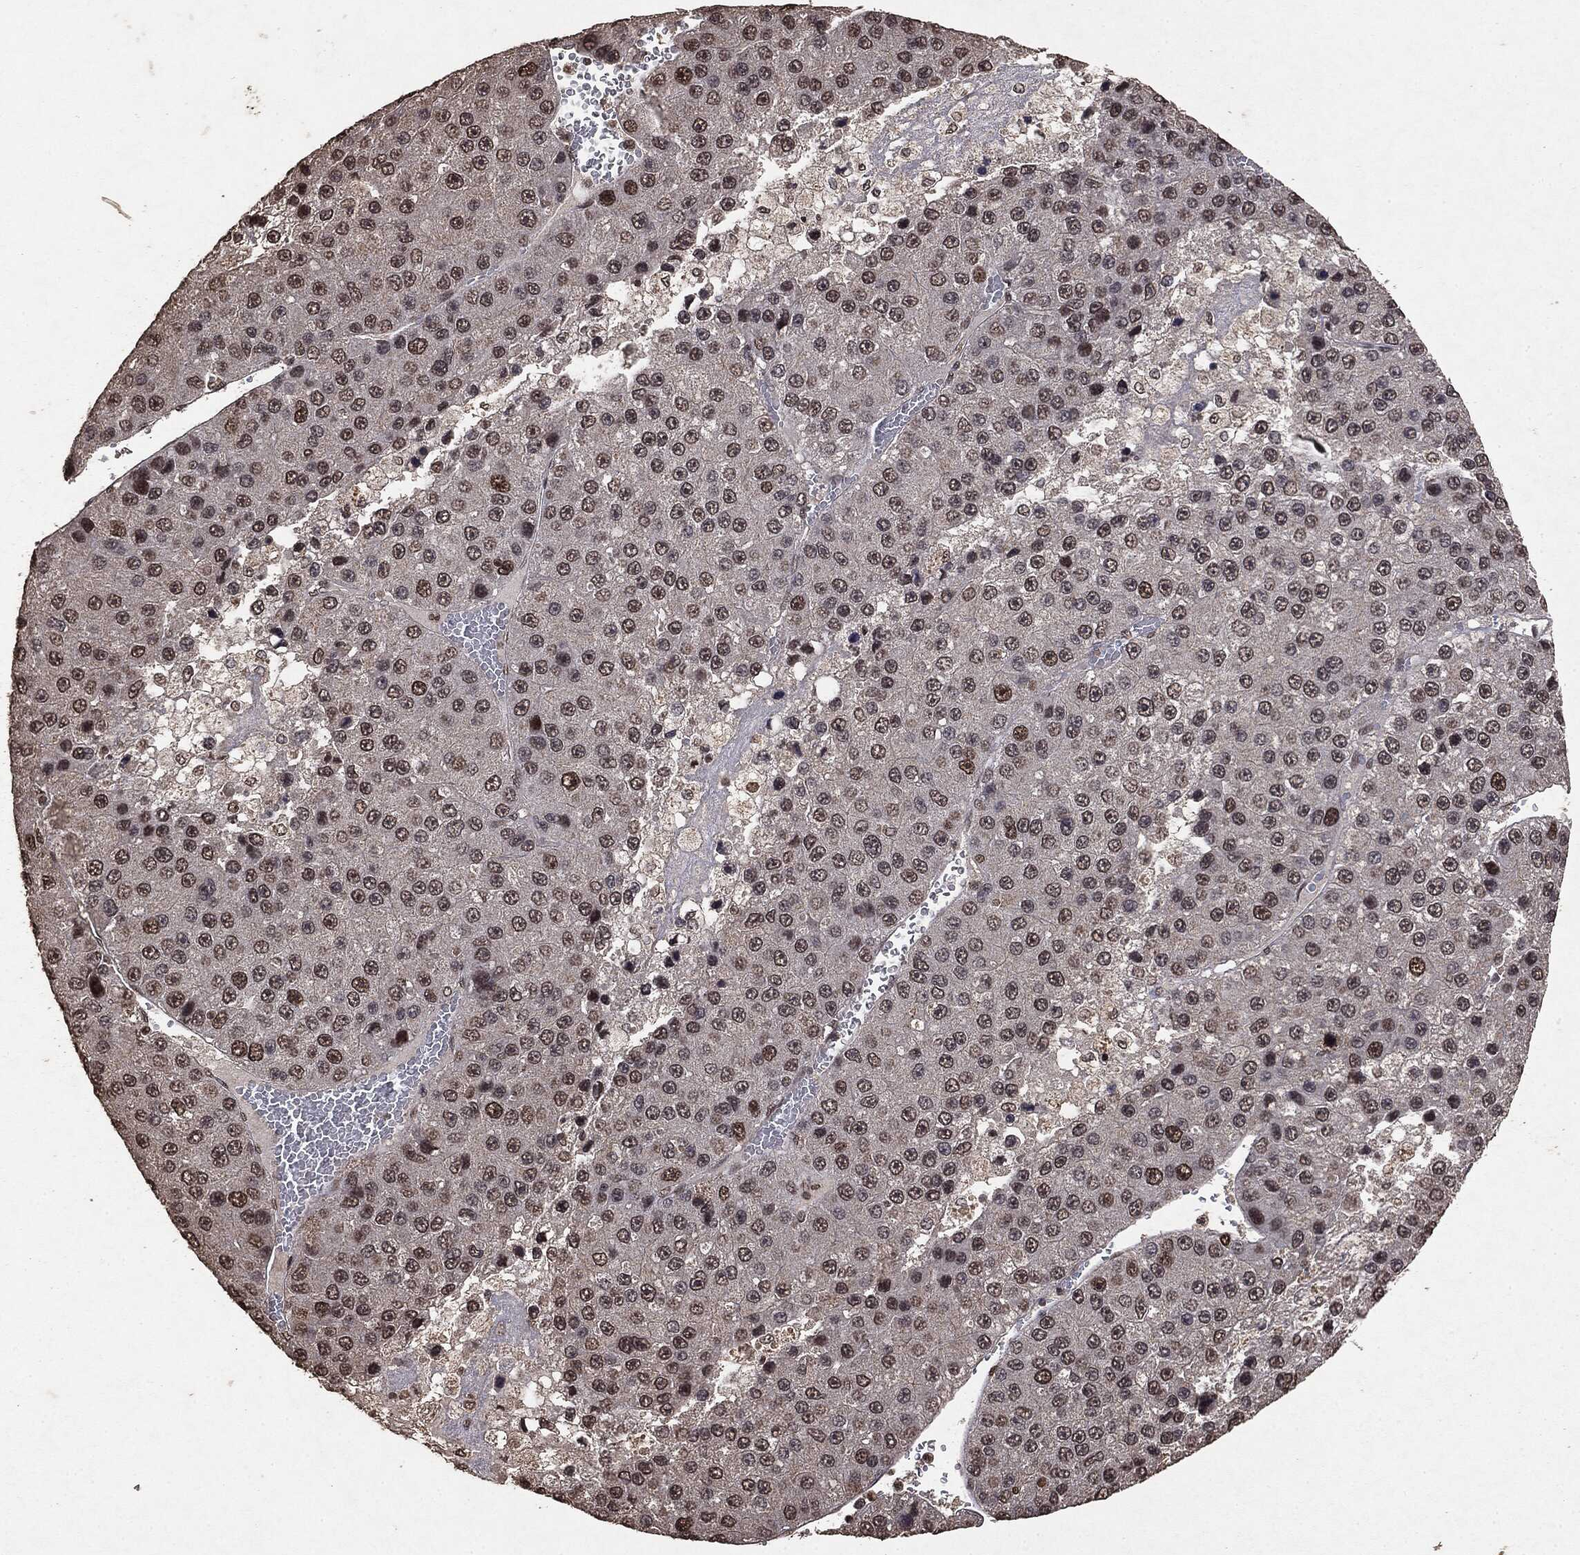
{"staining": {"intensity": "moderate", "quantity": "25%-75%", "location": "nuclear"}, "tissue": "liver cancer", "cell_type": "Tumor cells", "image_type": "cancer", "snomed": [{"axis": "morphology", "description": "Carcinoma, Hepatocellular, NOS"}, {"axis": "topography", "description": "Liver"}], "caption": "This is a micrograph of immunohistochemistry staining of liver cancer (hepatocellular carcinoma), which shows moderate staining in the nuclear of tumor cells.", "gene": "RAD18", "patient": {"sex": "female", "age": 73}}